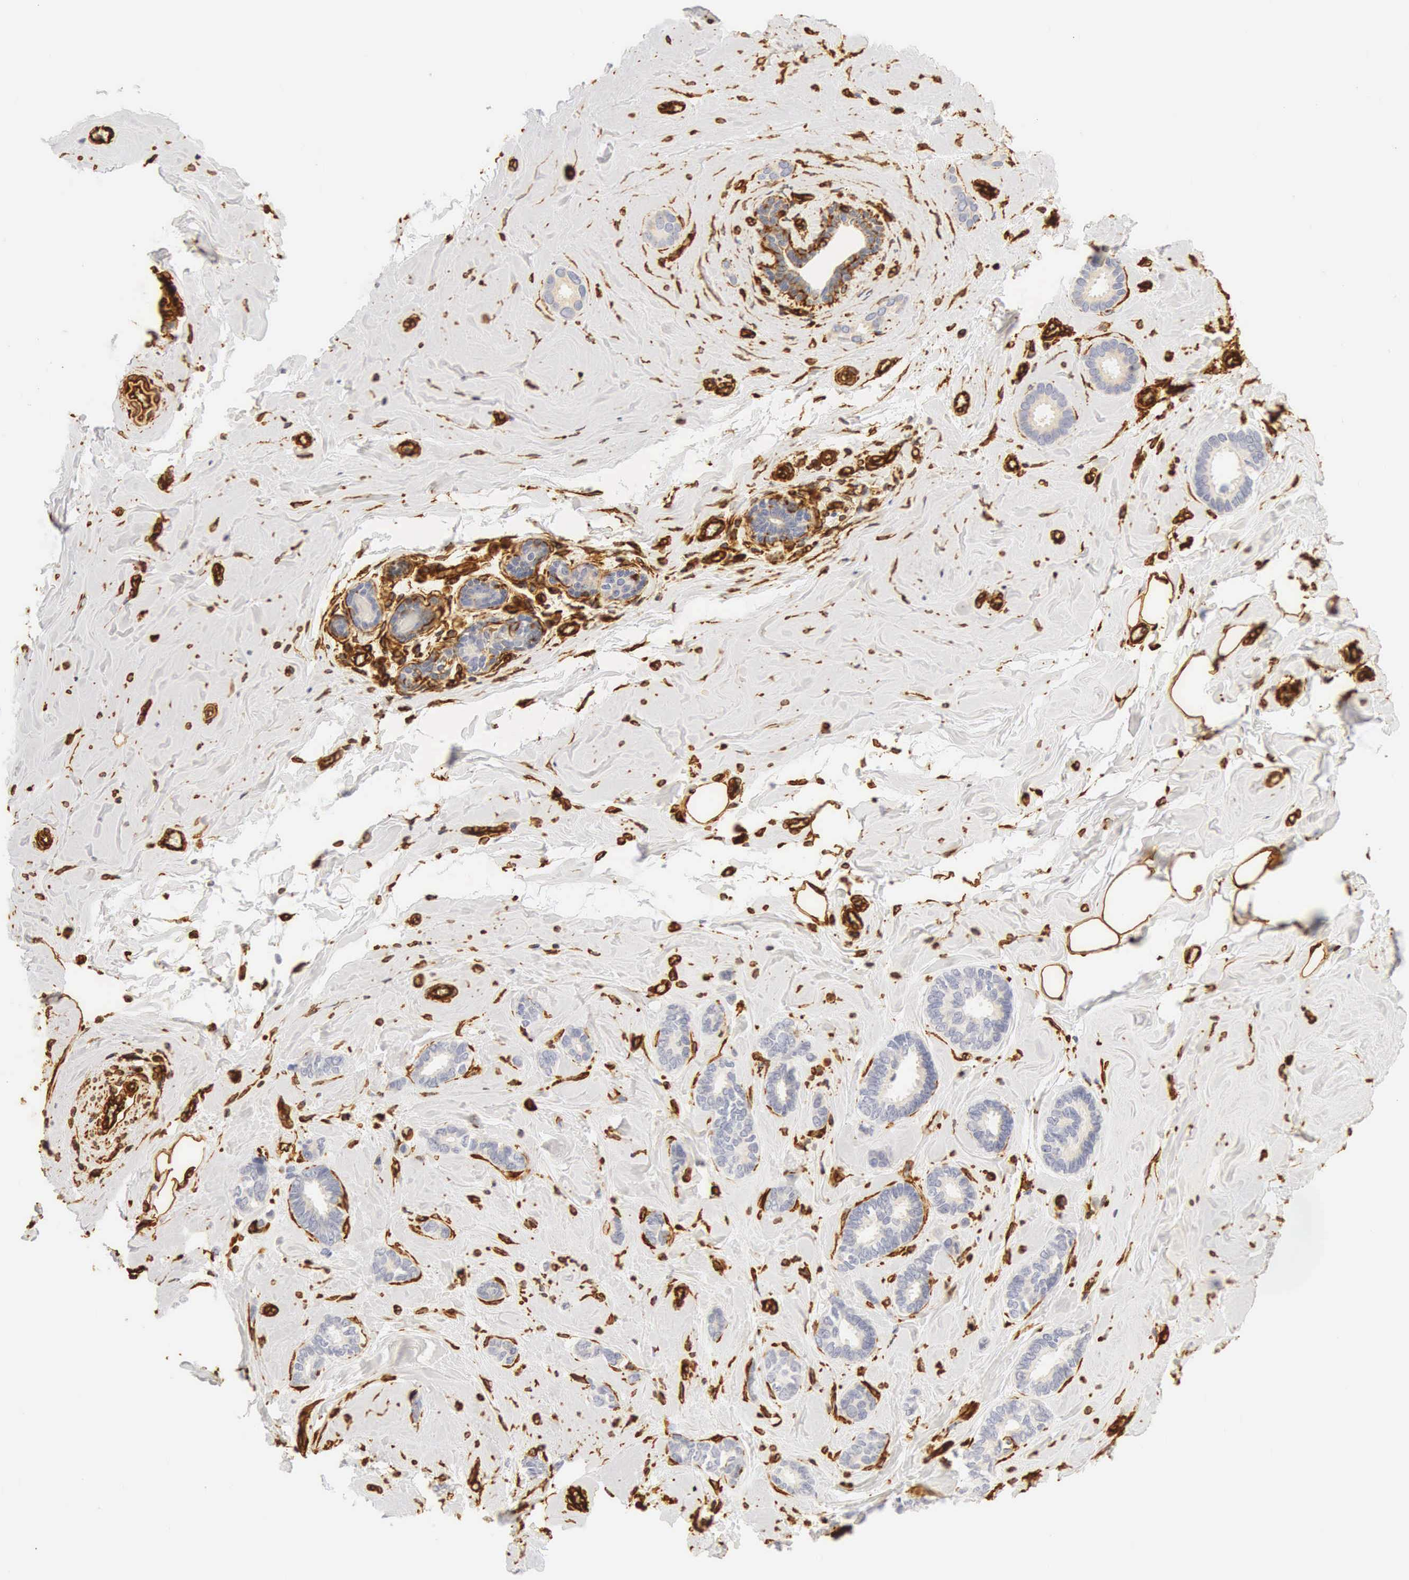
{"staining": {"intensity": "negative", "quantity": "none", "location": "none"}, "tissue": "breast cancer", "cell_type": "Tumor cells", "image_type": "cancer", "snomed": [{"axis": "morphology", "description": "Duct carcinoma"}, {"axis": "topography", "description": "Breast"}], "caption": "The image shows no significant positivity in tumor cells of breast cancer.", "gene": "VIM", "patient": {"sex": "female", "age": 50}}